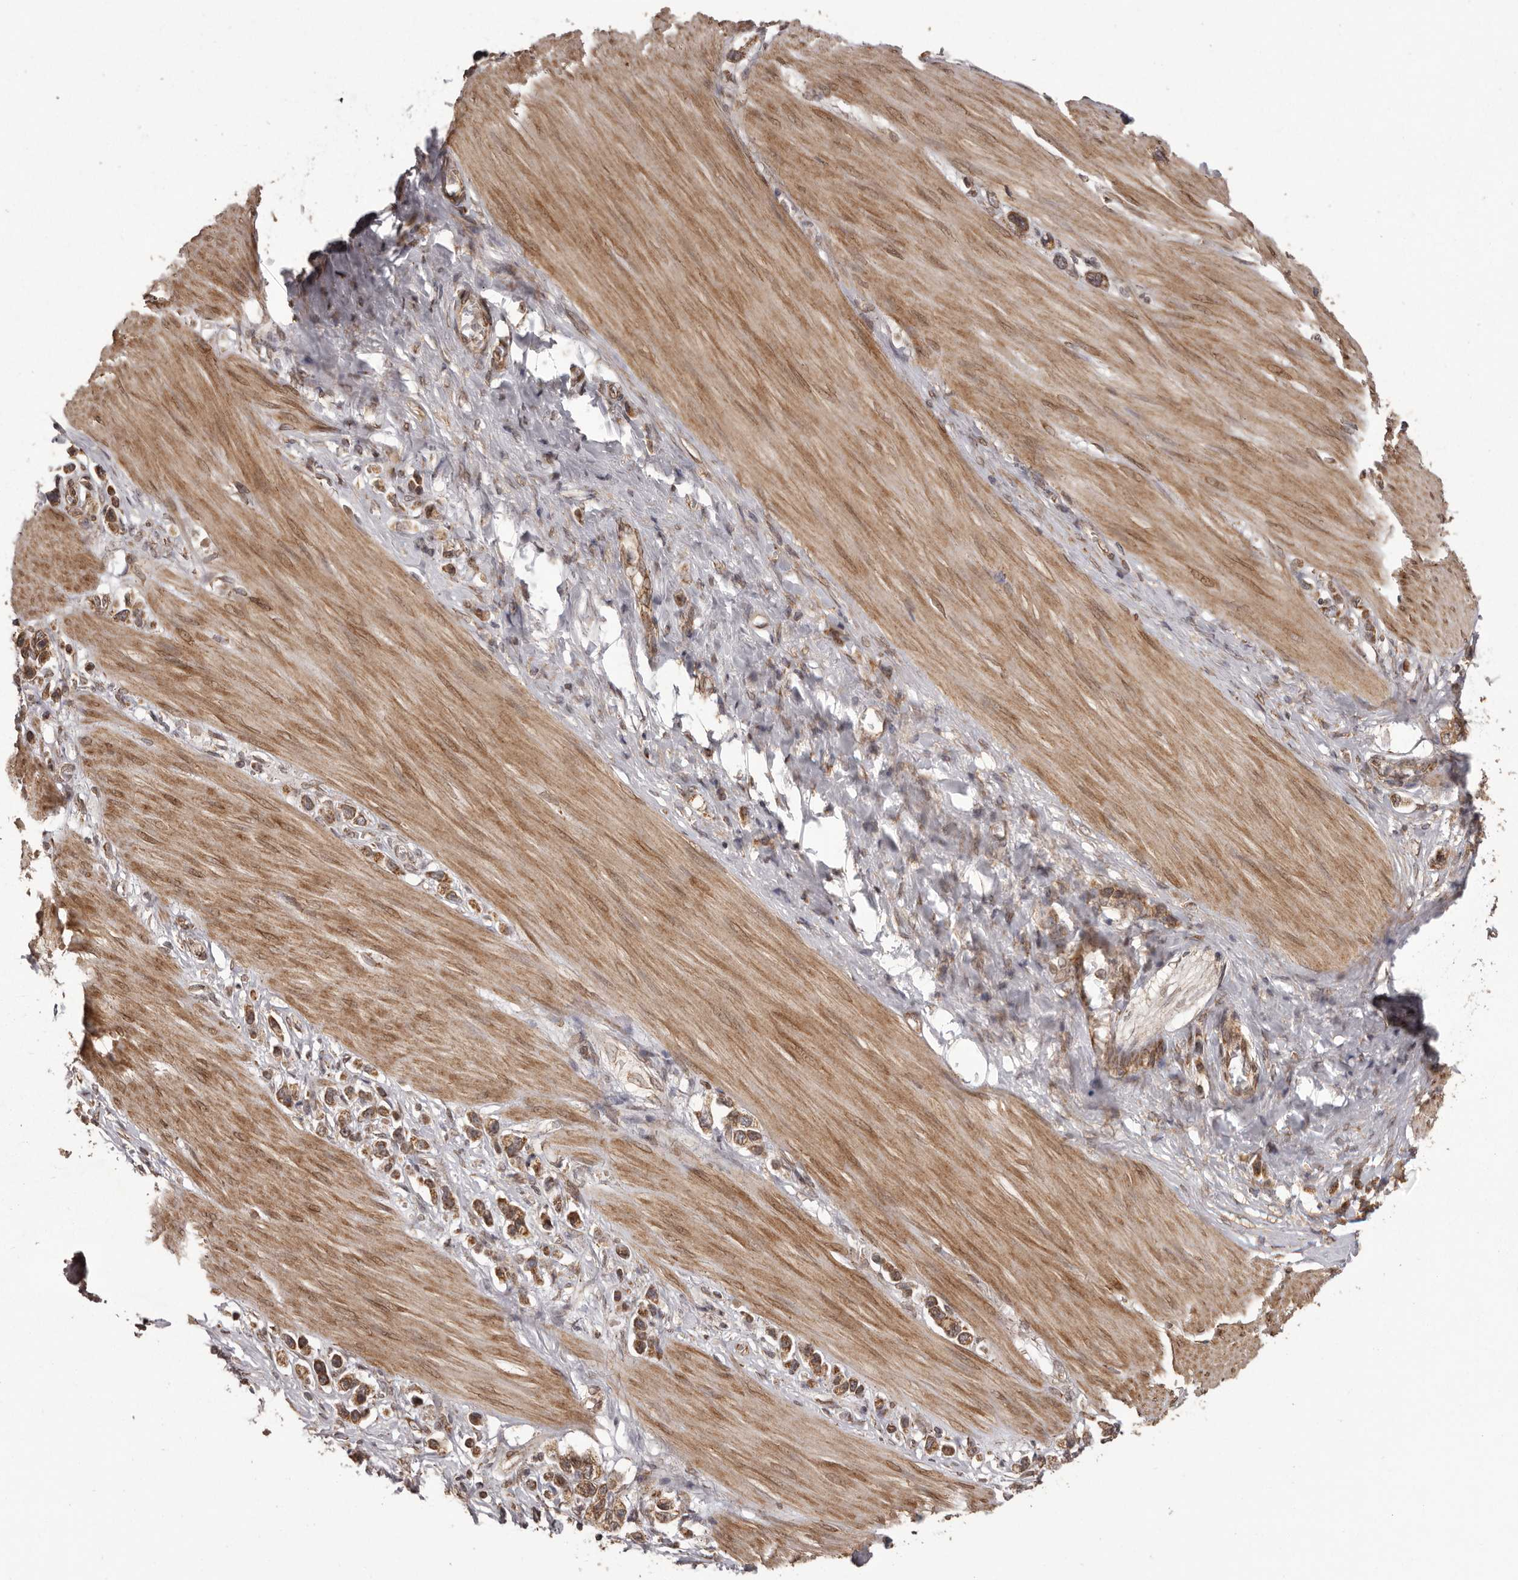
{"staining": {"intensity": "moderate", "quantity": ">75%", "location": "cytoplasmic/membranous"}, "tissue": "stomach cancer", "cell_type": "Tumor cells", "image_type": "cancer", "snomed": [{"axis": "morphology", "description": "Adenocarcinoma, NOS"}, {"axis": "topography", "description": "Stomach"}], "caption": "Immunohistochemistry (DAB) staining of human stomach cancer (adenocarcinoma) demonstrates moderate cytoplasmic/membranous protein expression in approximately >75% of tumor cells.", "gene": "CHRM2", "patient": {"sex": "female", "age": 65}}